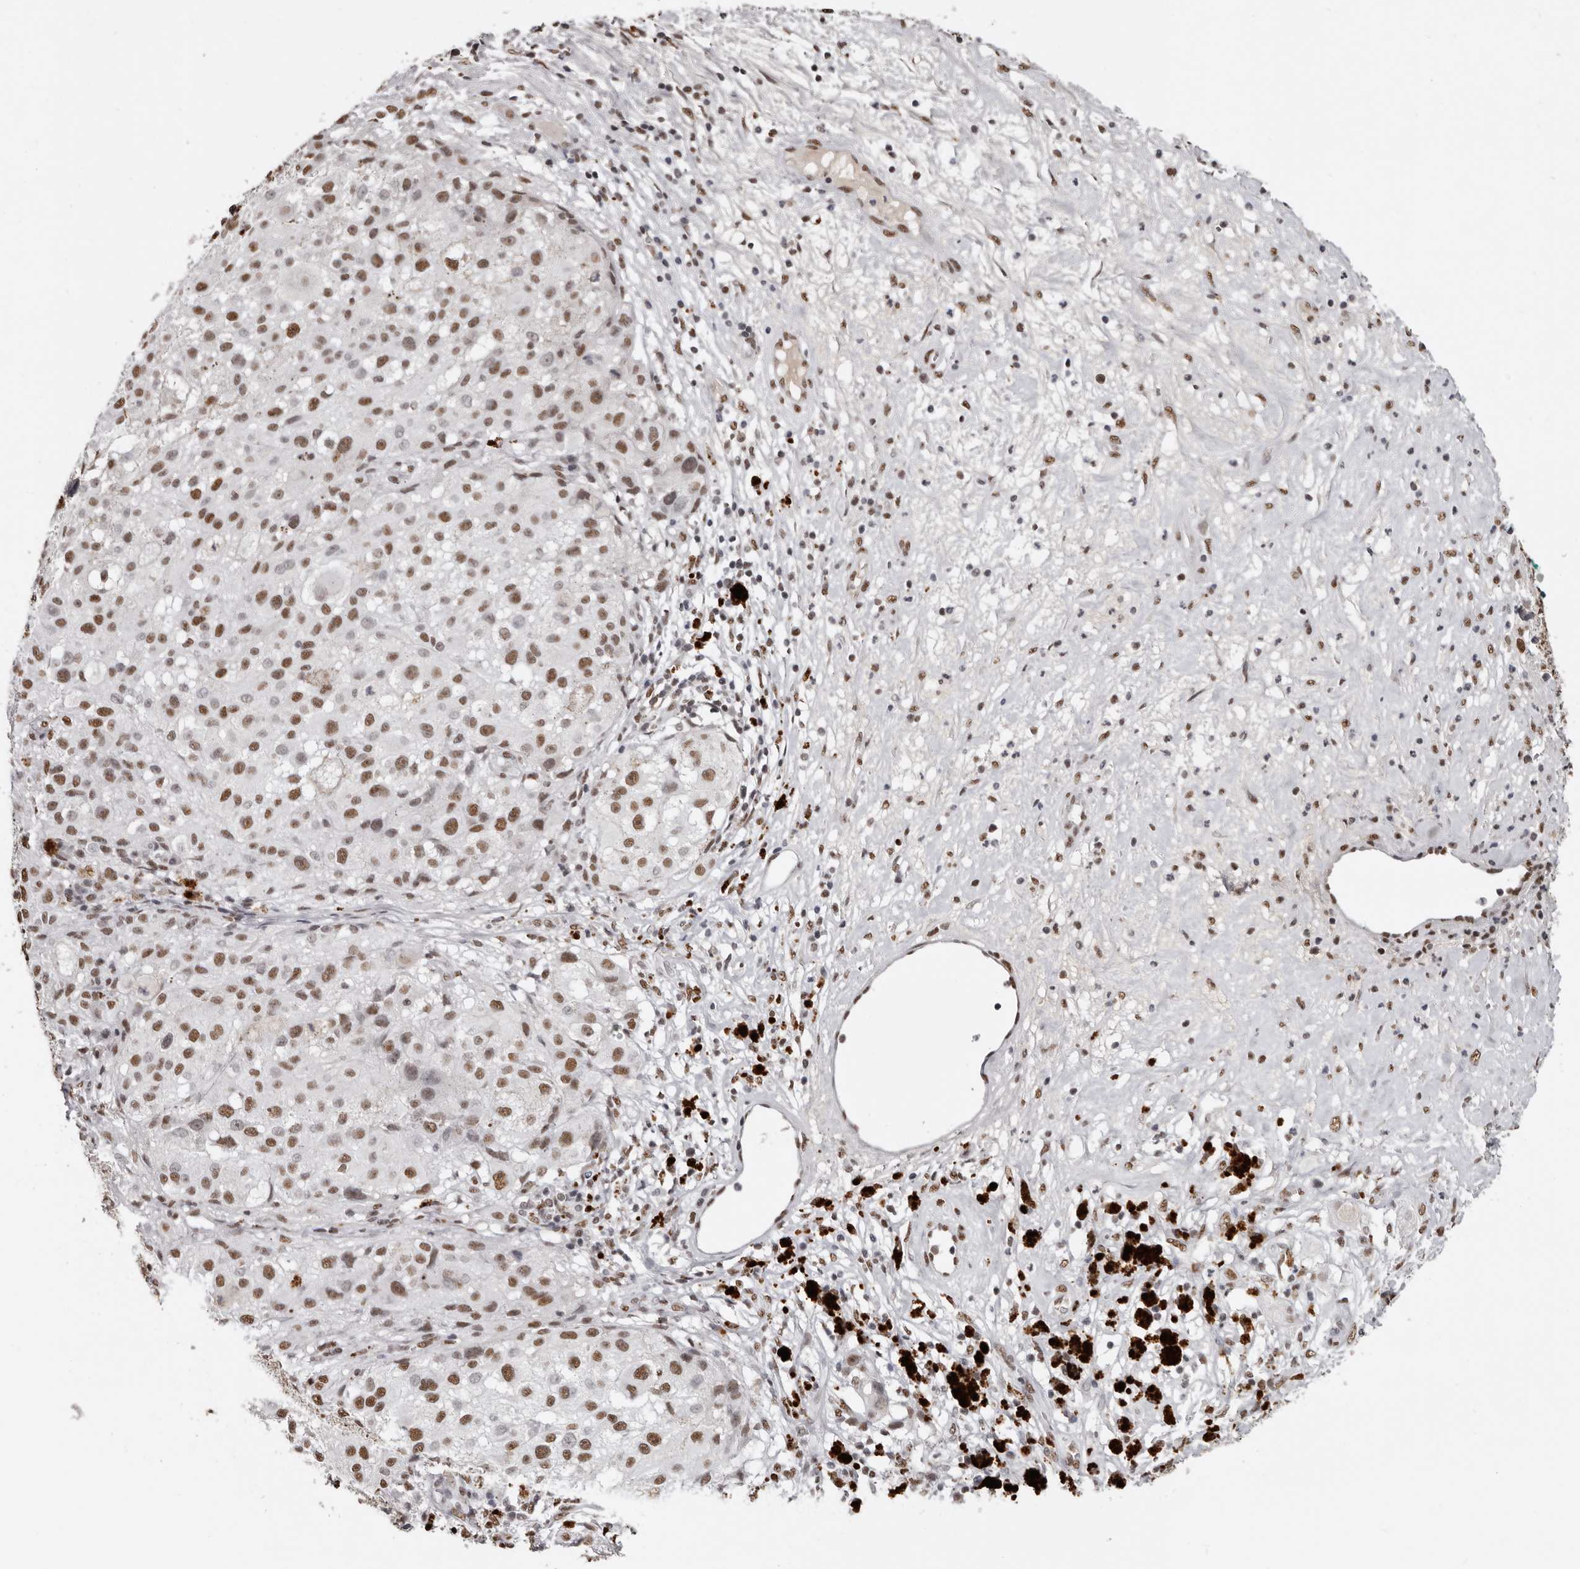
{"staining": {"intensity": "moderate", "quantity": ">75%", "location": "nuclear"}, "tissue": "melanoma", "cell_type": "Tumor cells", "image_type": "cancer", "snomed": [{"axis": "morphology", "description": "Necrosis, NOS"}, {"axis": "morphology", "description": "Malignant melanoma, NOS"}, {"axis": "topography", "description": "Skin"}], "caption": "Moderate nuclear protein expression is seen in about >75% of tumor cells in melanoma. (DAB IHC, brown staining for protein, blue staining for nuclei).", "gene": "SCAF4", "patient": {"sex": "female", "age": 87}}